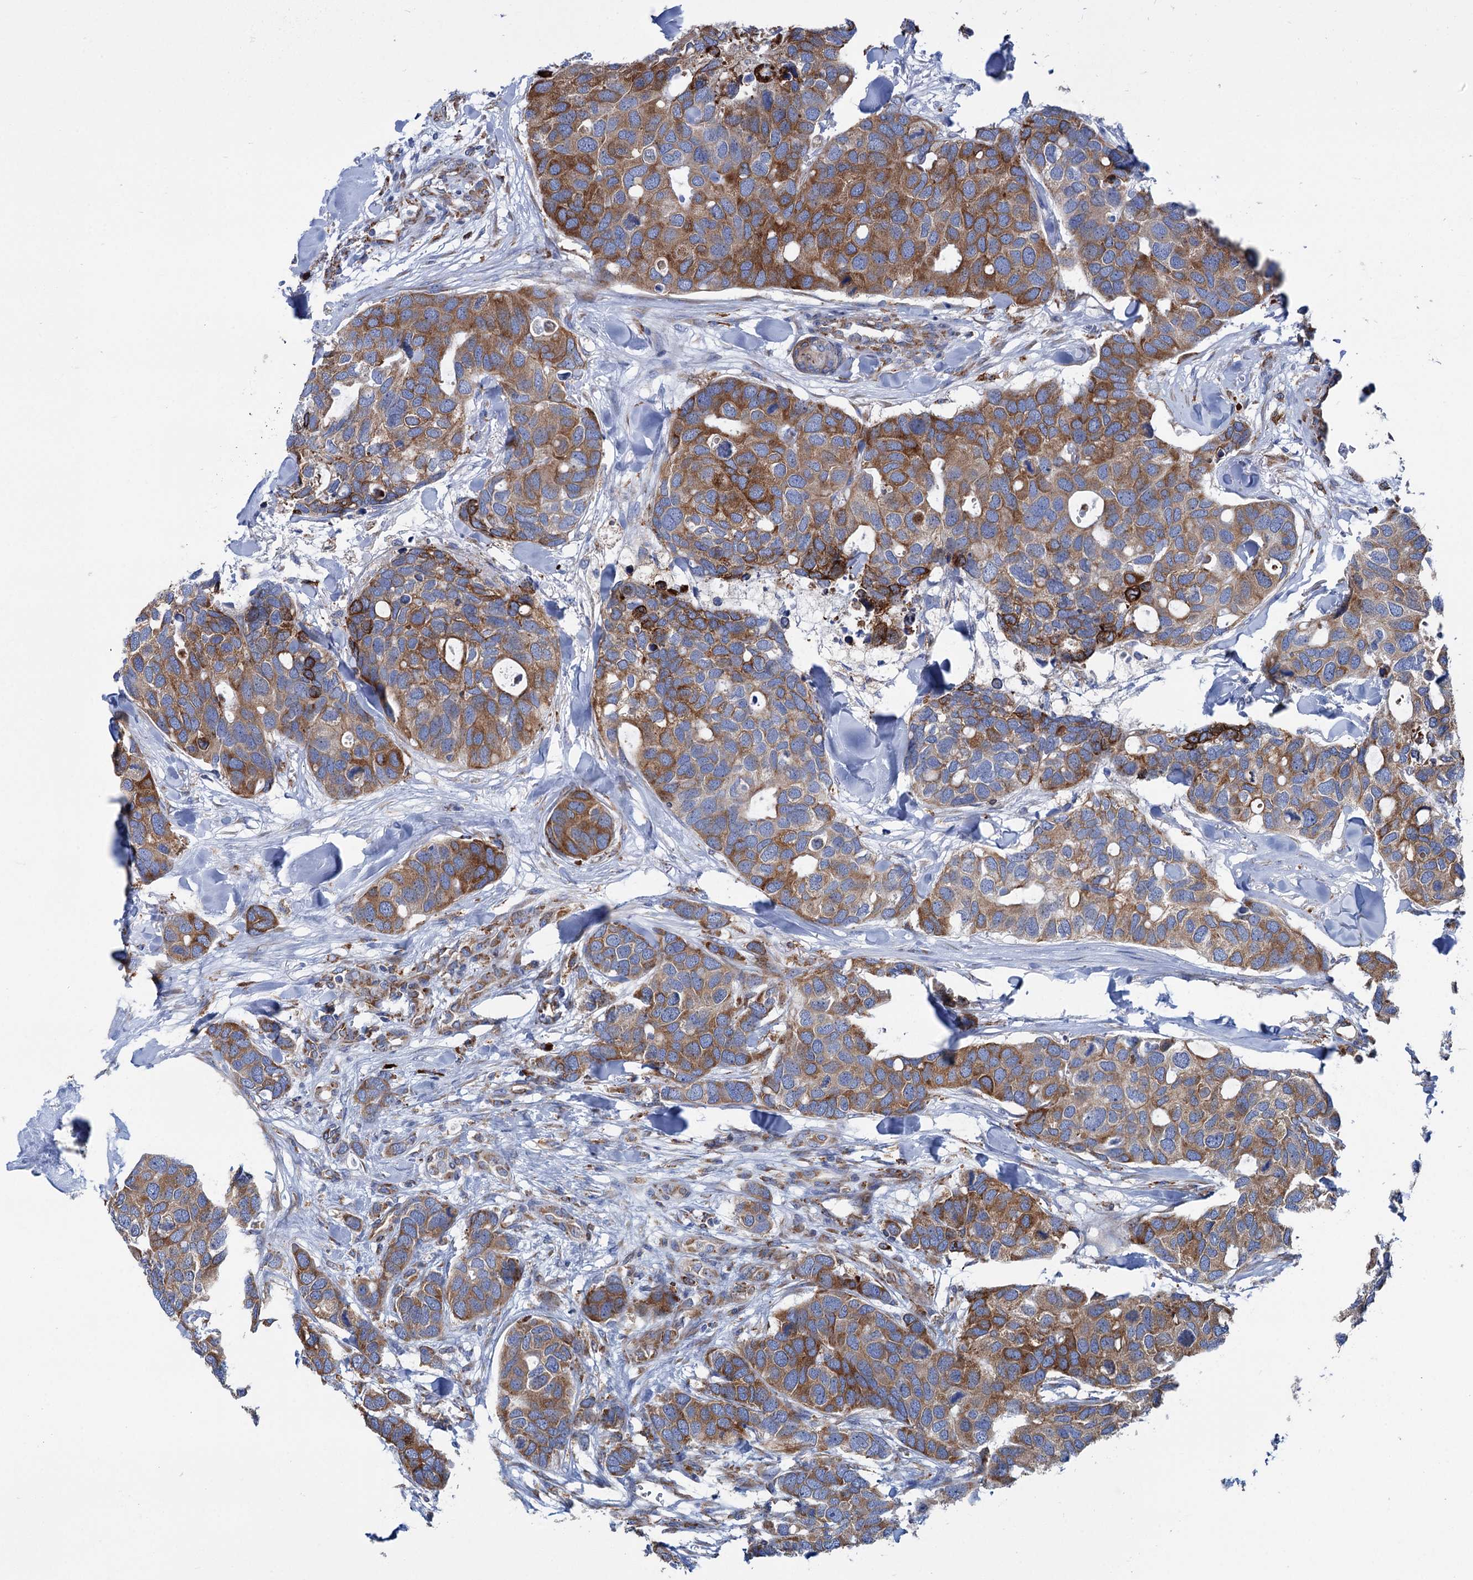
{"staining": {"intensity": "moderate", "quantity": ">75%", "location": "cytoplasmic/membranous"}, "tissue": "breast cancer", "cell_type": "Tumor cells", "image_type": "cancer", "snomed": [{"axis": "morphology", "description": "Duct carcinoma"}, {"axis": "topography", "description": "Breast"}], "caption": "DAB immunohistochemical staining of breast cancer reveals moderate cytoplasmic/membranous protein staining in about >75% of tumor cells.", "gene": "SHE", "patient": {"sex": "female", "age": 83}}